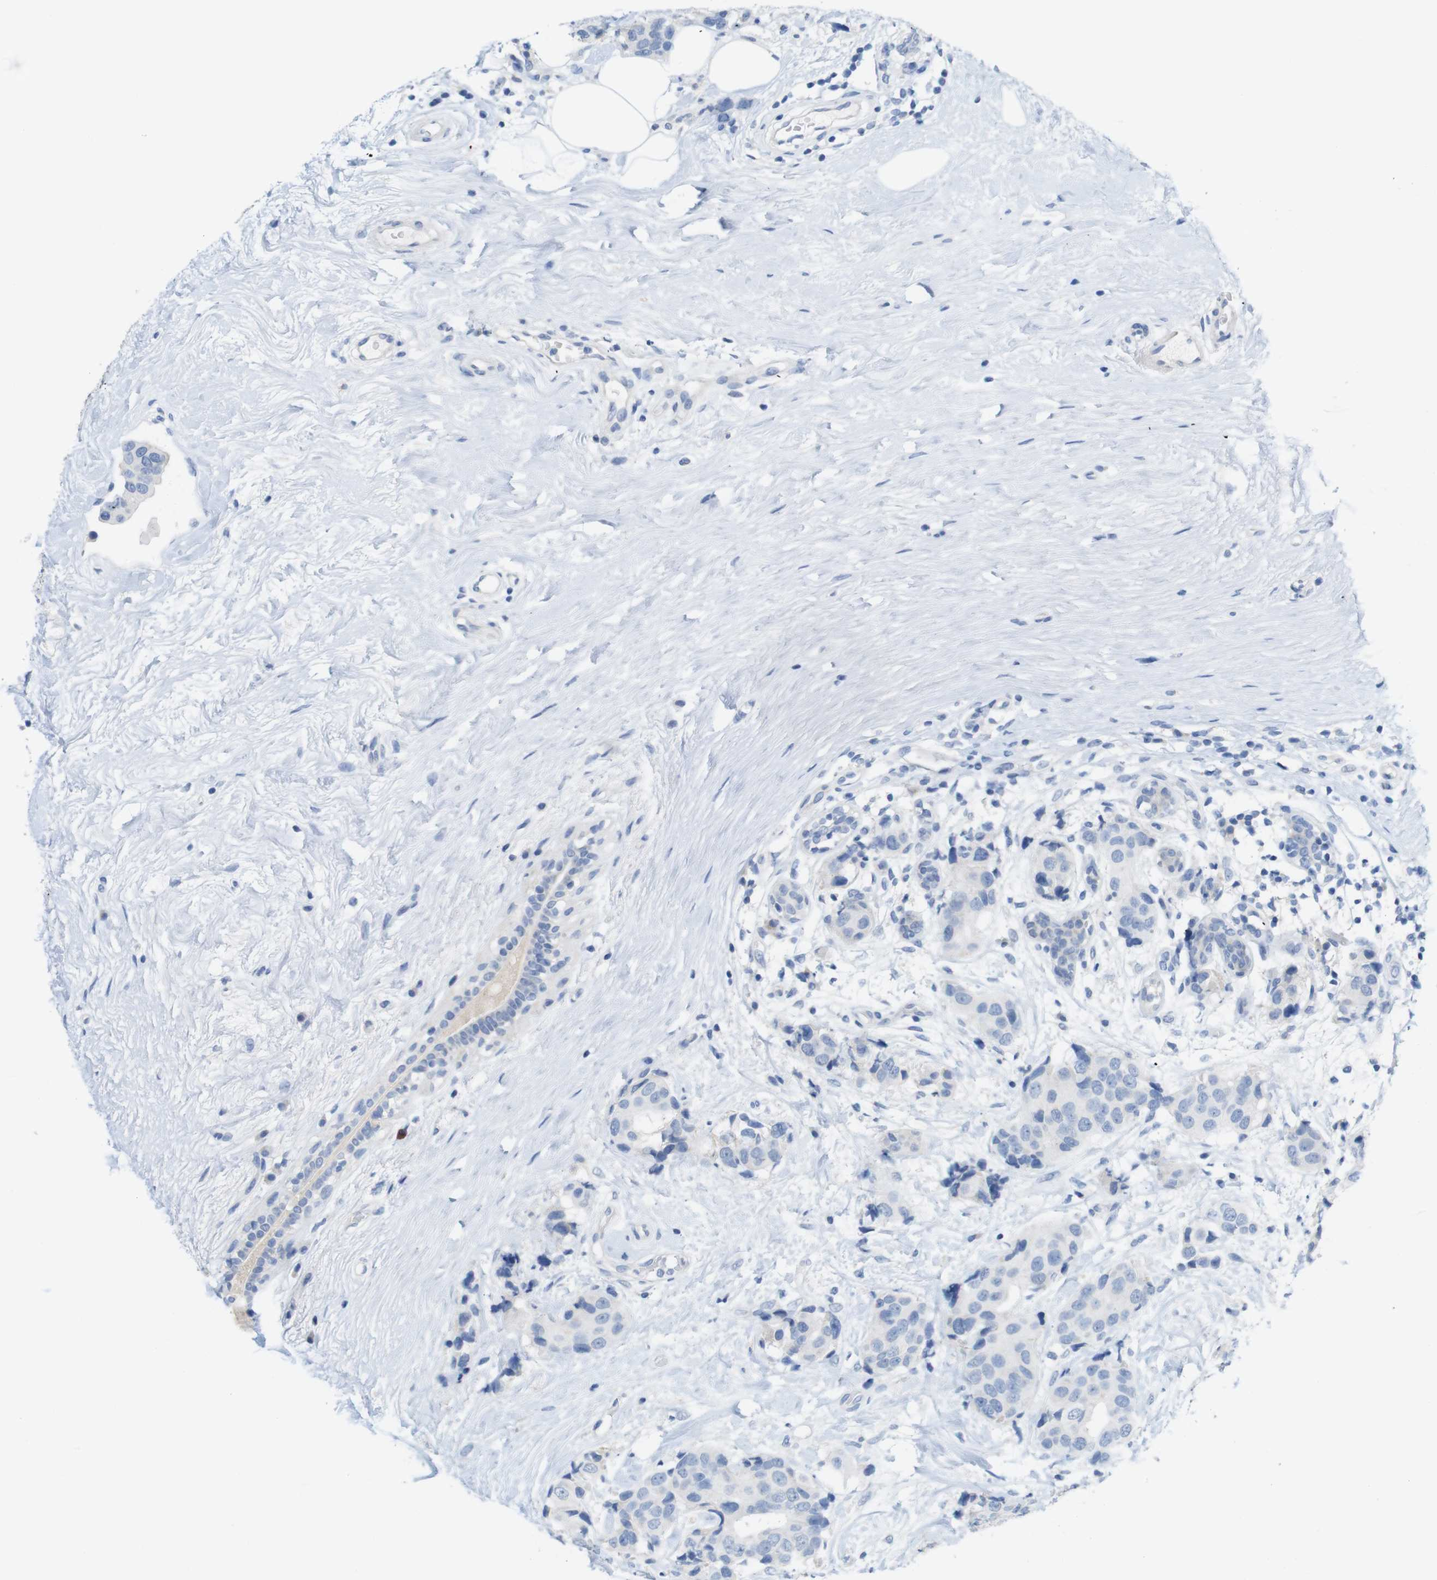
{"staining": {"intensity": "negative", "quantity": "none", "location": "none"}, "tissue": "breast cancer", "cell_type": "Tumor cells", "image_type": "cancer", "snomed": [{"axis": "morphology", "description": "Normal tissue, NOS"}, {"axis": "morphology", "description": "Duct carcinoma"}, {"axis": "topography", "description": "Breast"}], "caption": "A photomicrograph of breast cancer stained for a protein reveals no brown staining in tumor cells.", "gene": "LAG3", "patient": {"sex": "female", "age": 39}}